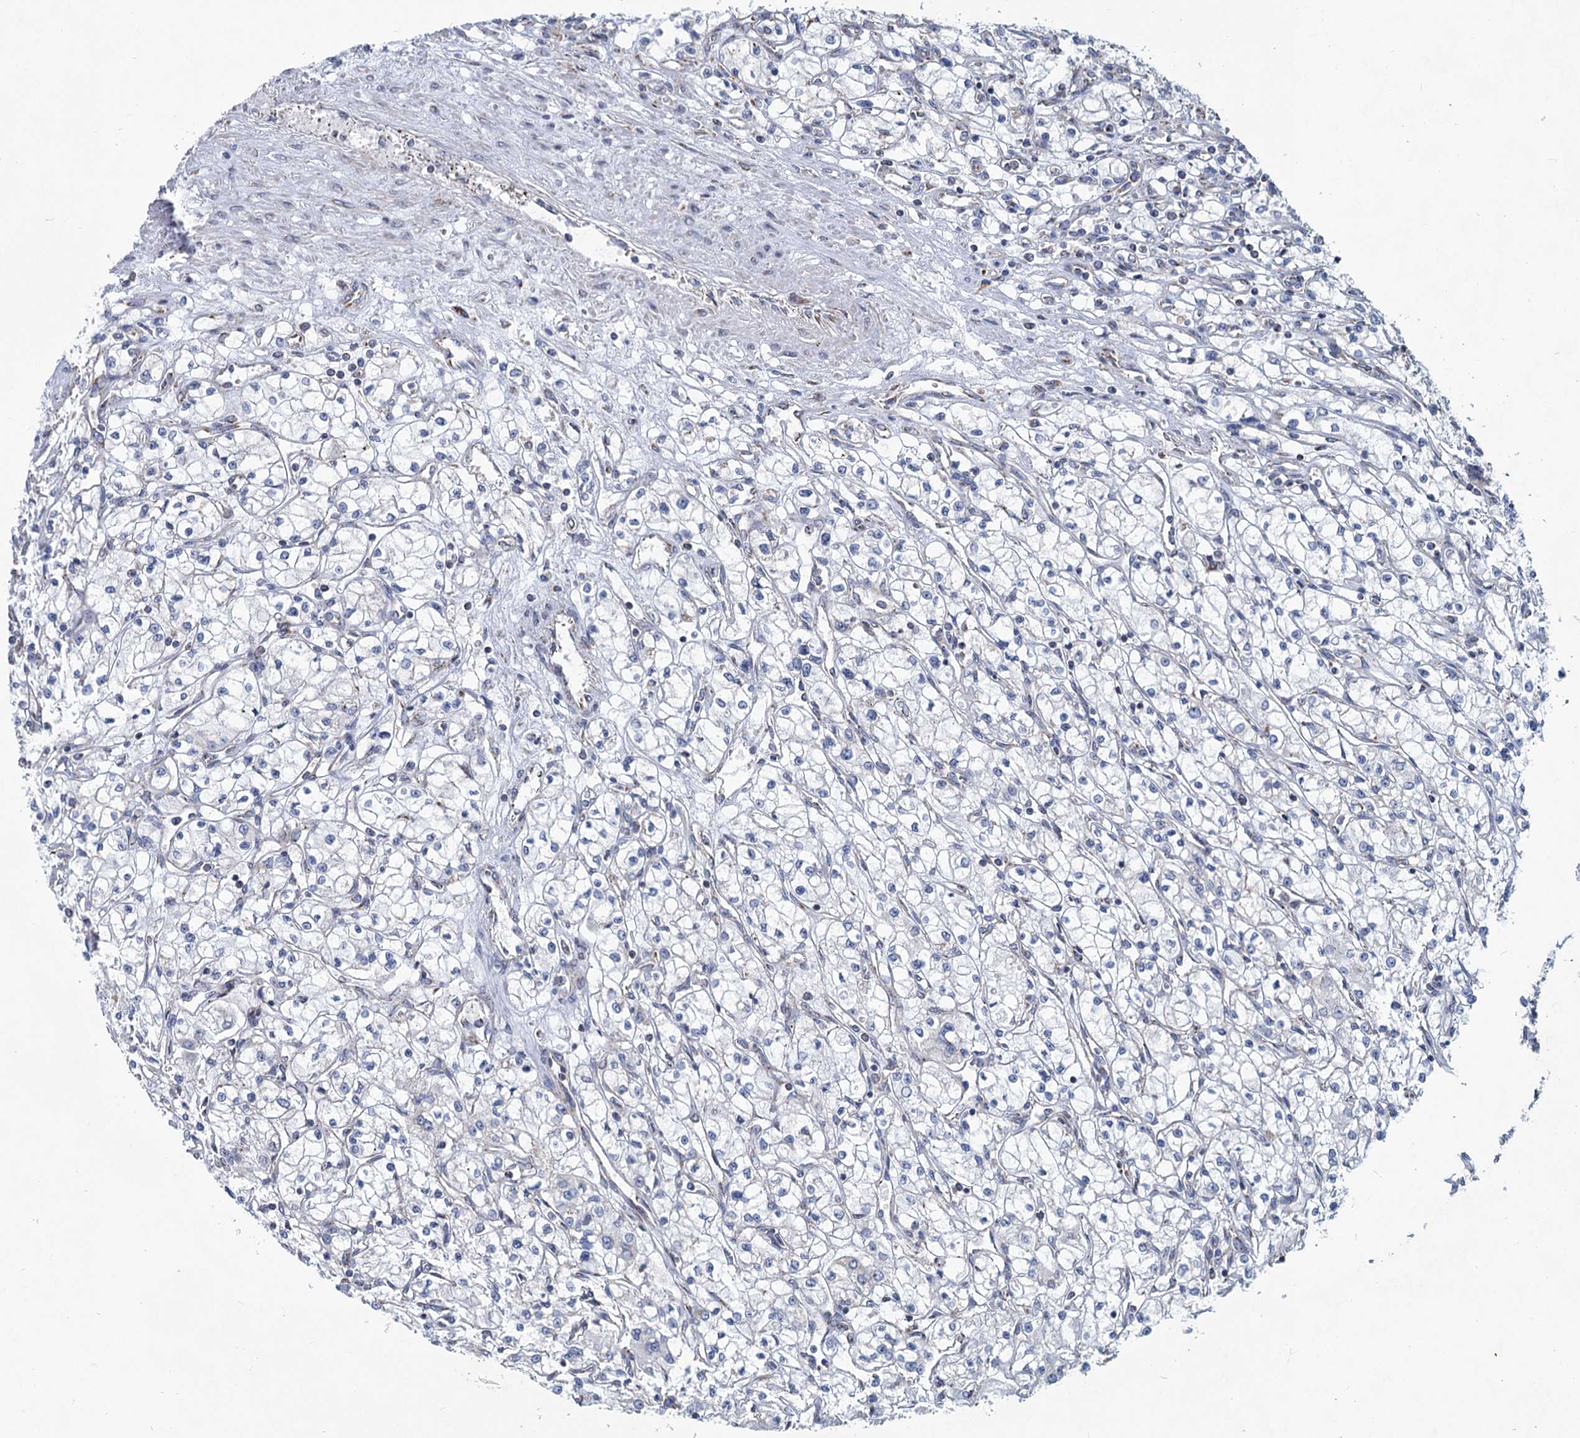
{"staining": {"intensity": "negative", "quantity": "none", "location": "none"}, "tissue": "renal cancer", "cell_type": "Tumor cells", "image_type": "cancer", "snomed": [{"axis": "morphology", "description": "Adenocarcinoma, NOS"}, {"axis": "topography", "description": "Kidney"}], "caption": "The micrograph demonstrates no staining of tumor cells in adenocarcinoma (renal).", "gene": "NDUFC2", "patient": {"sex": "male", "age": 59}}